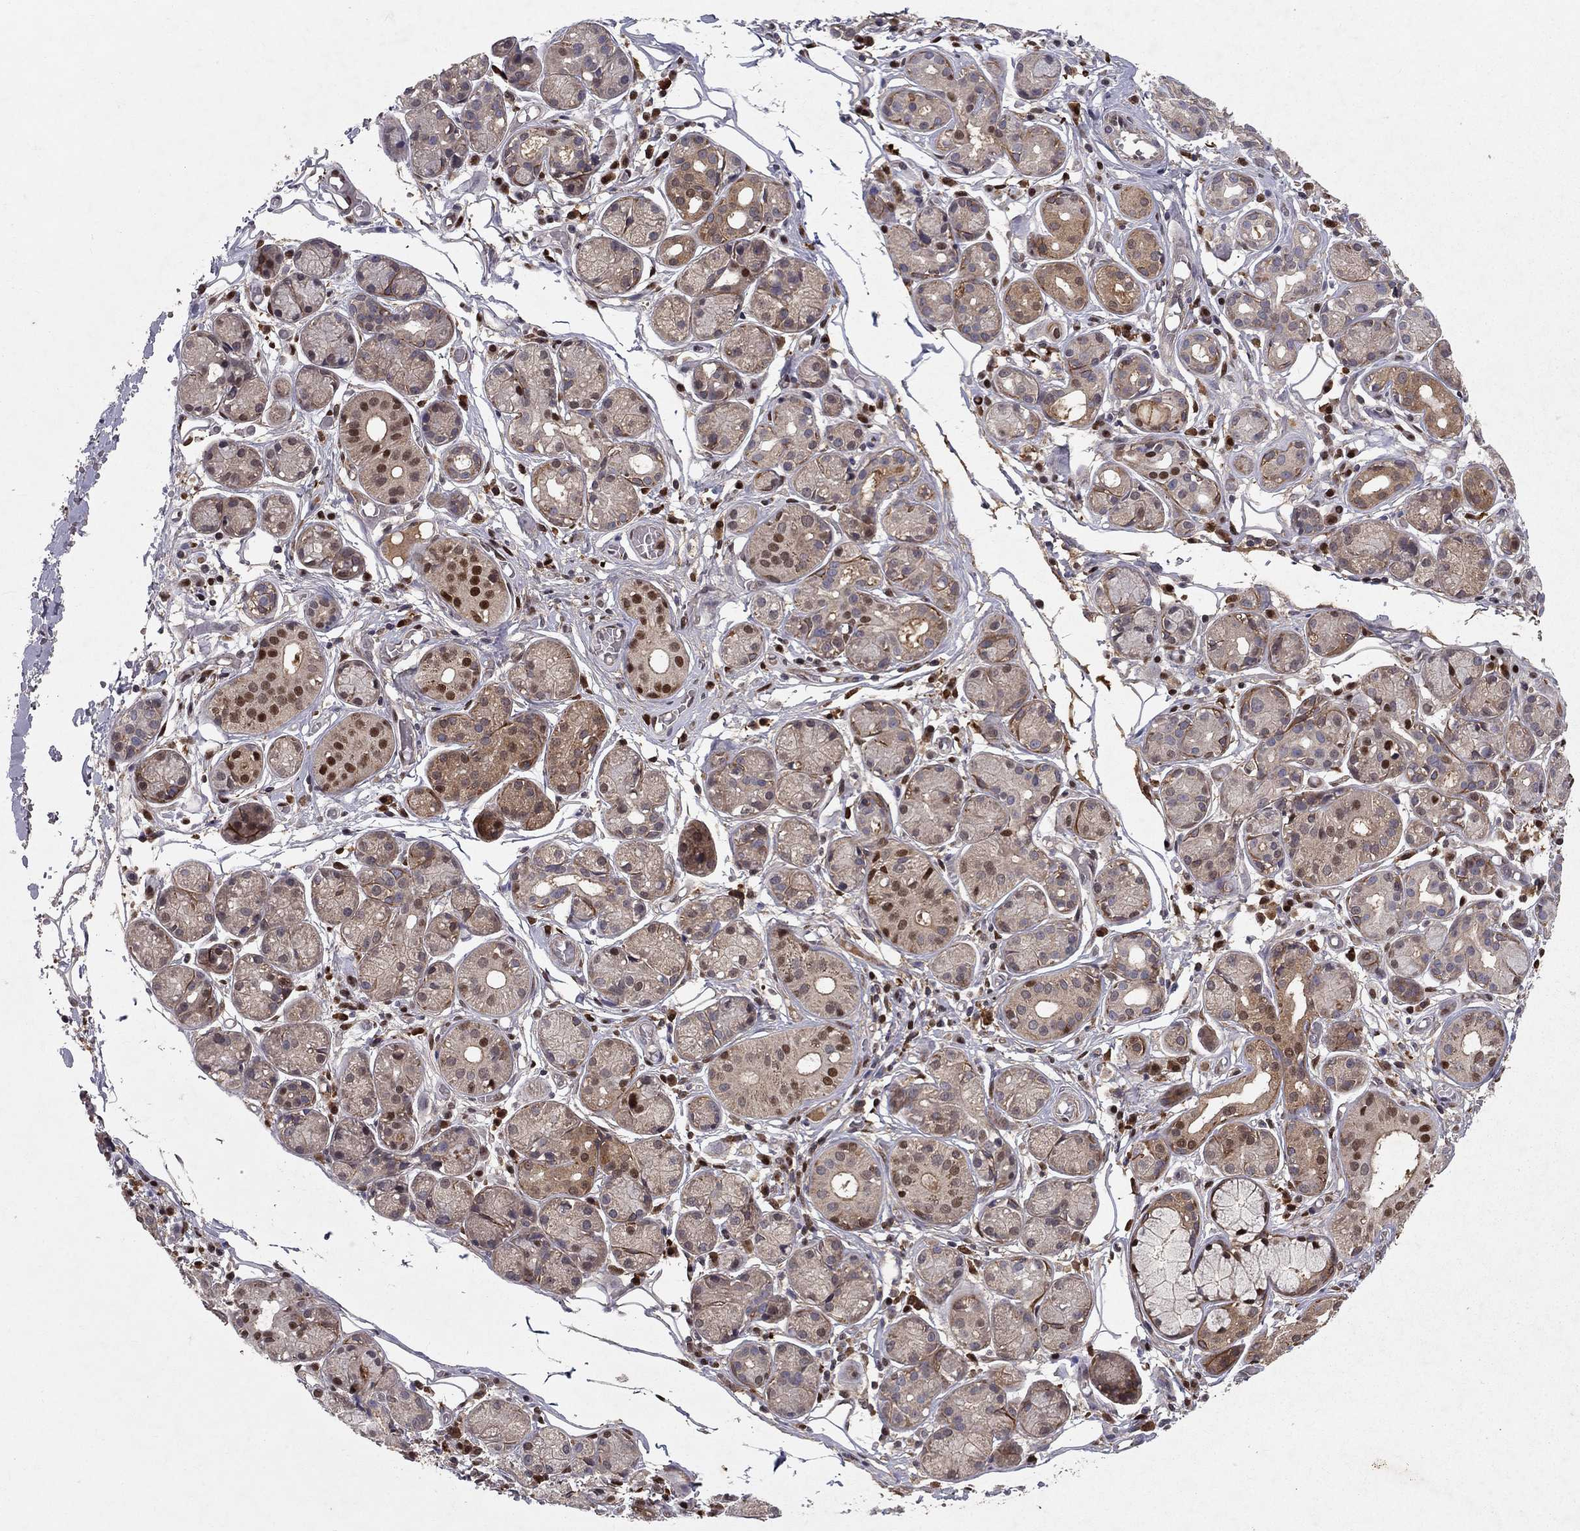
{"staining": {"intensity": "strong", "quantity": "<25%", "location": "nuclear"}, "tissue": "salivary gland", "cell_type": "Glandular cells", "image_type": "normal", "snomed": [{"axis": "morphology", "description": "Normal tissue, NOS"}, {"axis": "topography", "description": "Salivary gland"}, {"axis": "topography", "description": "Peripheral nerve tissue"}], "caption": "IHC photomicrograph of normal salivary gland stained for a protein (brown), which exhibits medium levels of strong nuclear staining in approximately <25% of glandular cells.", "gene": "CRTC1", "patient": {"sex": "male", "age": 71}}